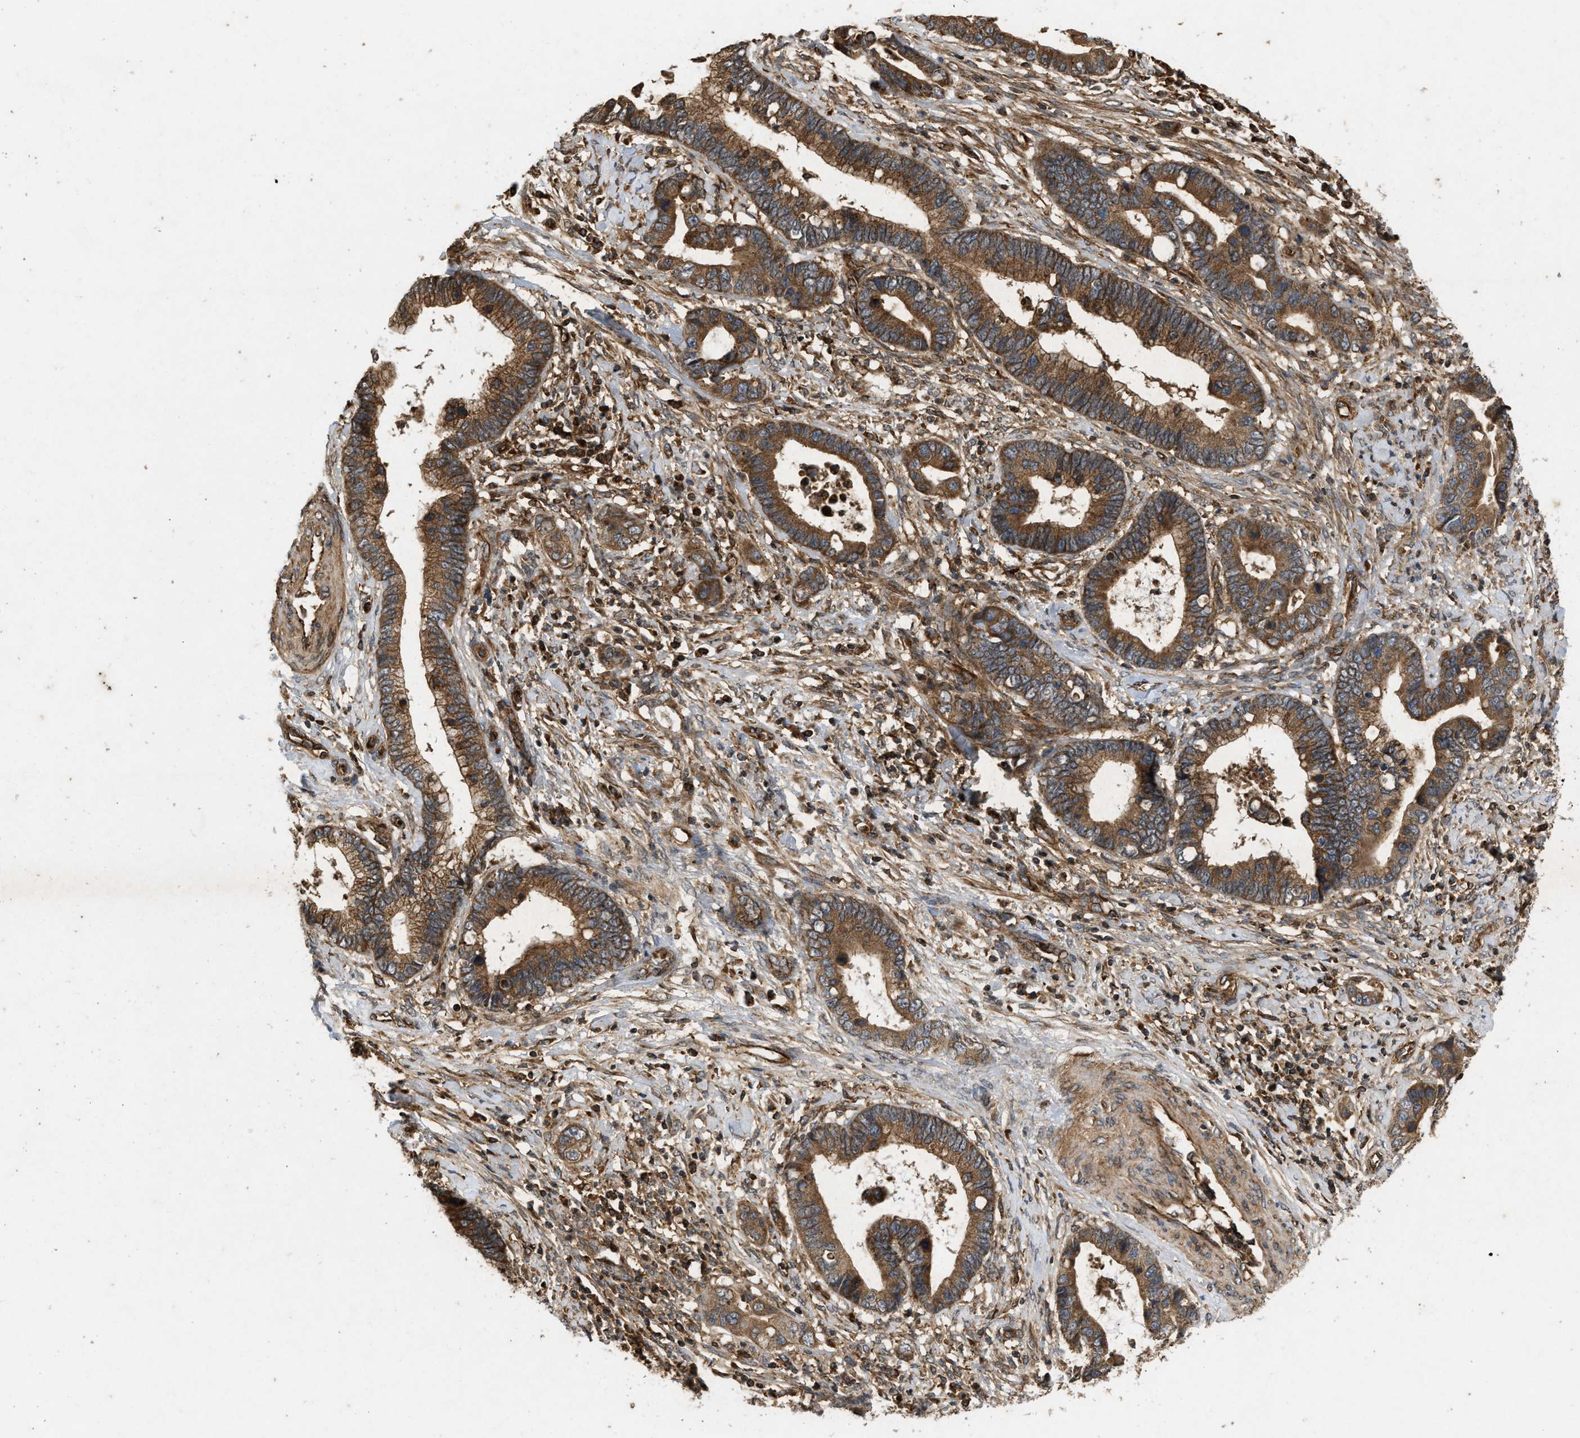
{"staining": {"intensity": "strong", "quantity": ">75%", "location": "cytoplasmic/membranous"}, "tissue": "cervical cancer", "cell_type": "Tumor cells", "image_type": "cancer", "snomed": [{"axis": "morphology", "description": "Adenocarcinoma, NOS"}, {"axis": "topography", "description": "Cervix"}], "caption": "Protein staining by immunohistochemistry (IHC) exhibits strong cytoplasmic/membranous positivity in approximately >75% of tumor cells in adenocarcinoma (cervical).", "gene": "GNB4", "patient": {"sex": "female", "age": 44}}